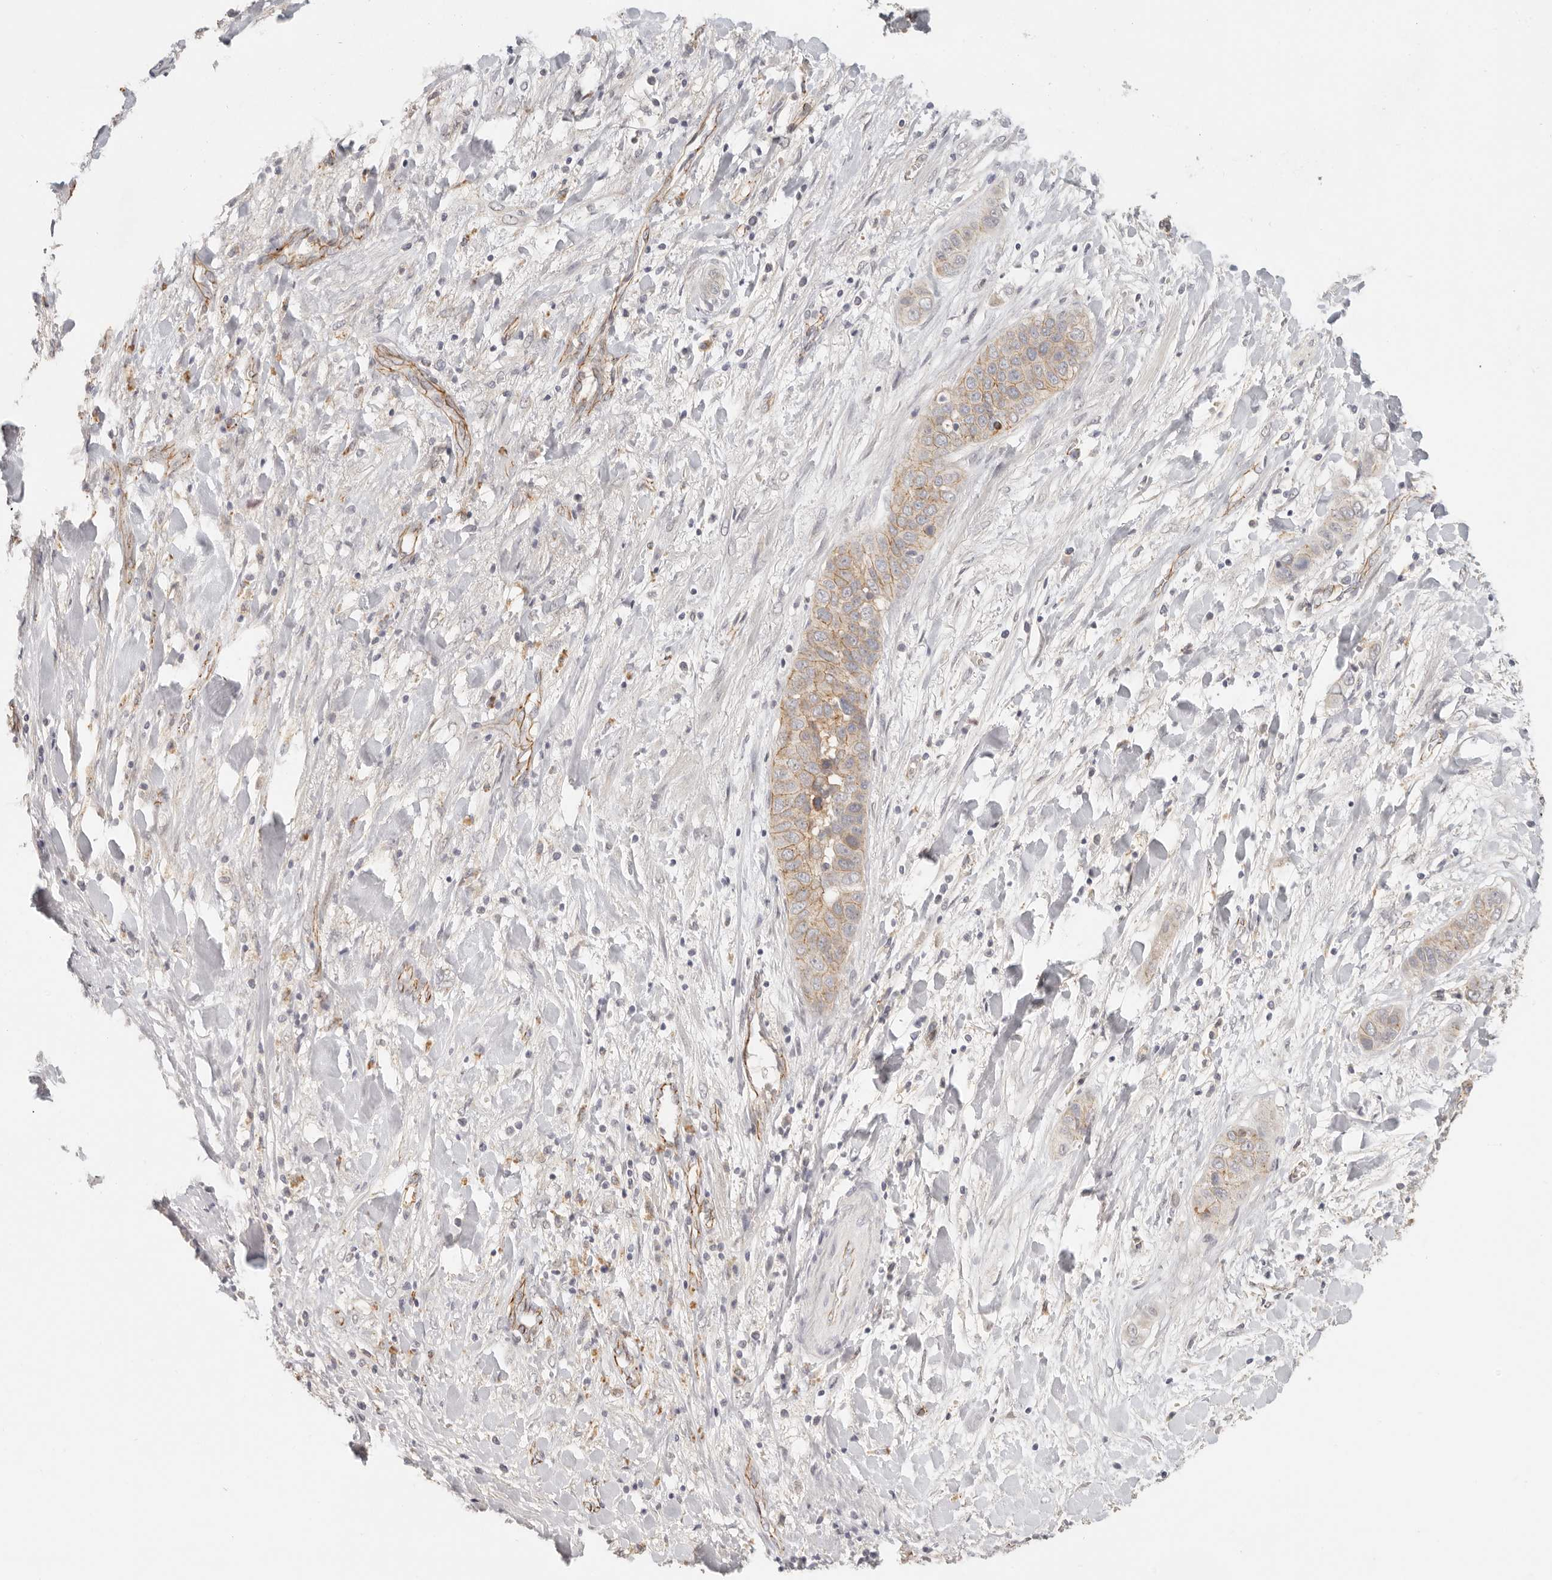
{"staining": {"intensity": "weak", "quantity": "25%-75%", "location": "cytoplasmic/membranous"}, "tissue": "liver cancer", "cell_type": "Tumor cells", "image_type": "cancer", "snomed": [{"axis": "morphology", "description": "Cholangiocarcinoma"}, {"axis": "topography", "description": "Liver"}], "caption": "Protein staining of liver cancer tissue shows weak cytoplasmic/membranous expression in approximately 25%-75% of tumor cells.", "gene": "ANXA9", "patient": {"sex": "female", "age": 52}}